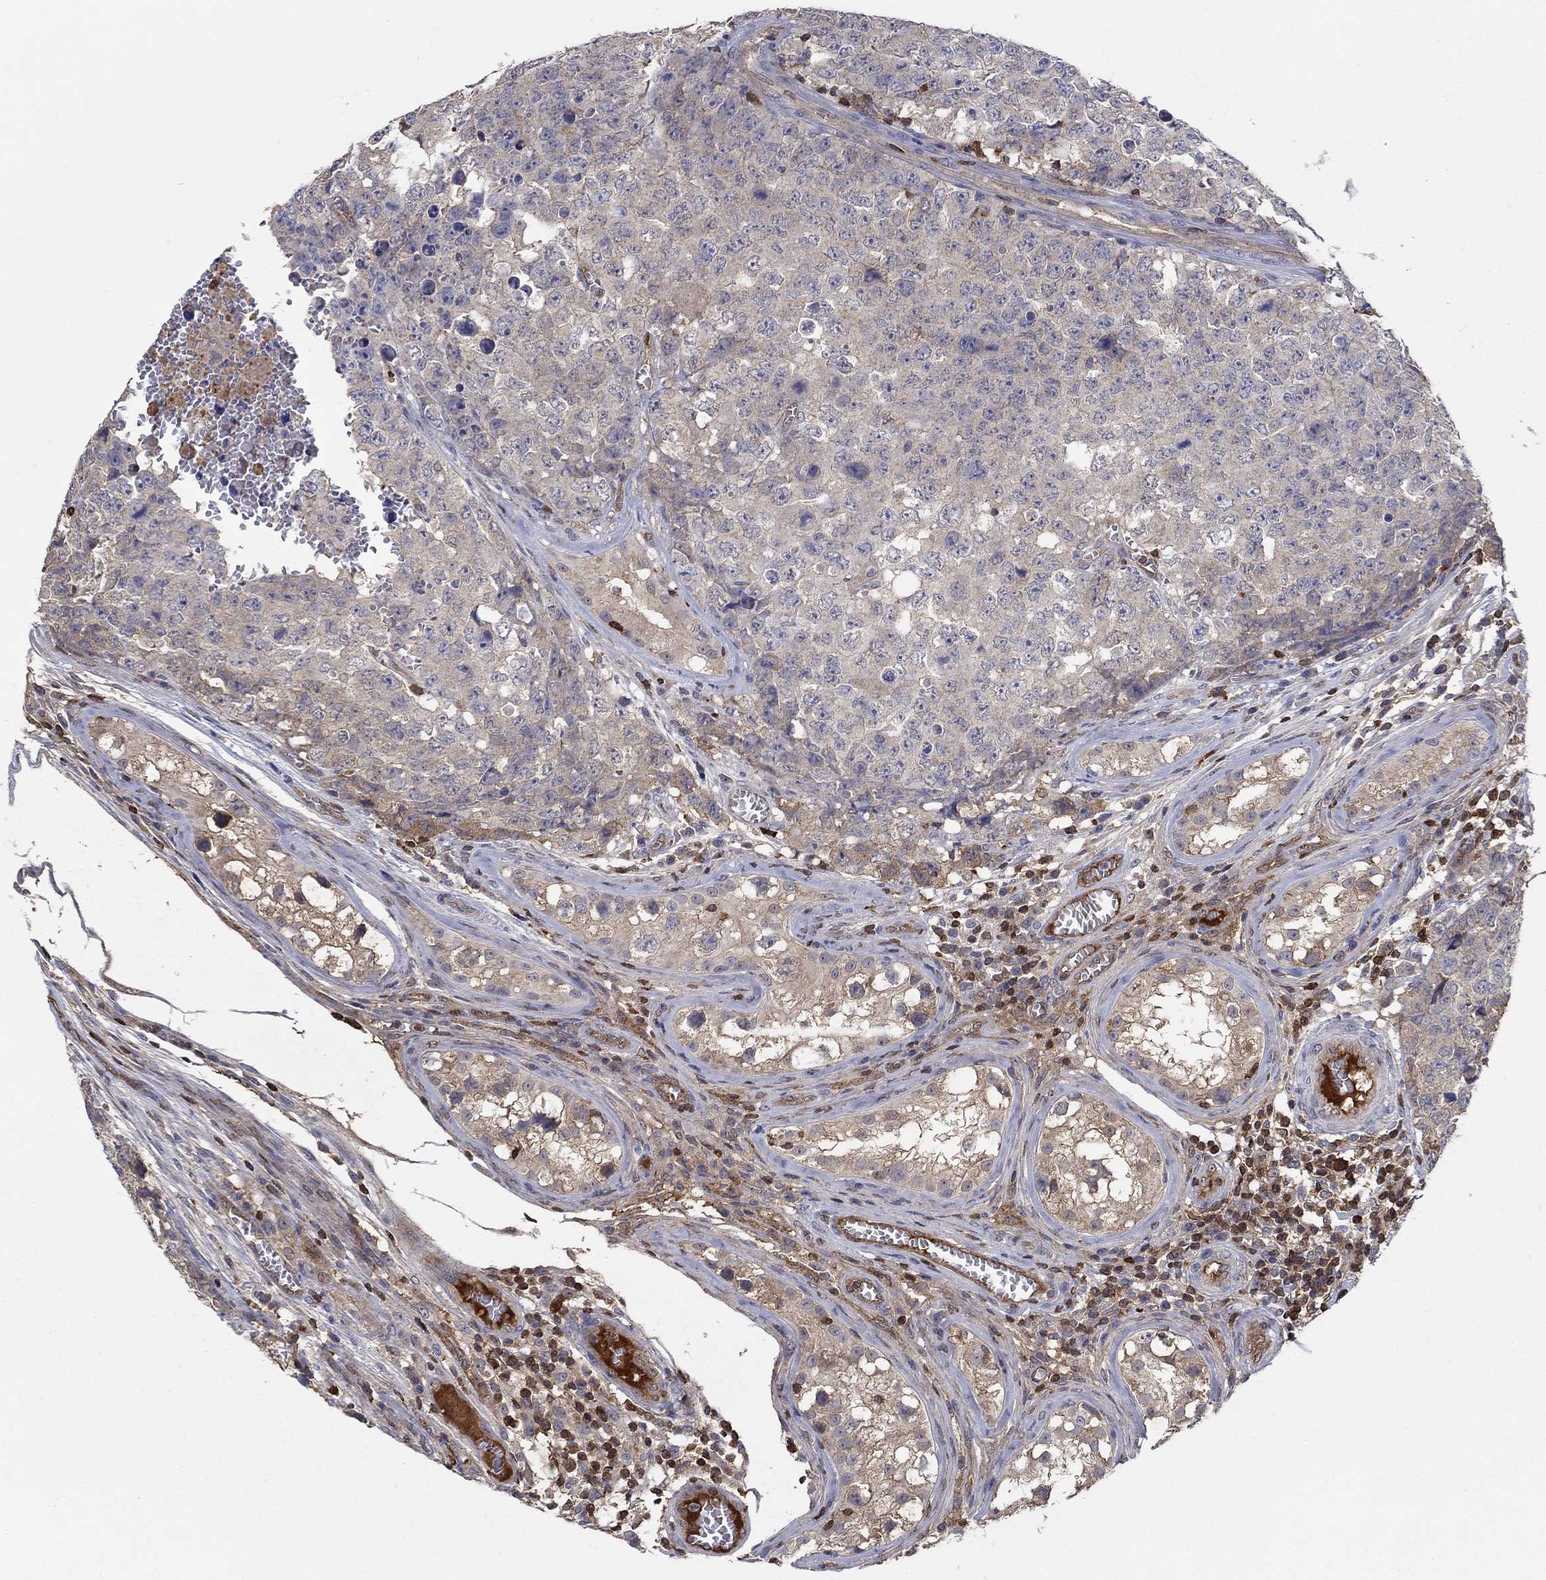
{"staining": {"intensity": "weak", "quantity": "<25%", "location": "cytoplasmic/membranous"}, "tissue": "testis cancer", "cell_type": "Tumor cells", "image_type": "cancer", "snomed": [{"axis": "morphology", "description": "Carcinoma, Embryonal, NOS"}, {"axis": "topography", "description": "Testis"}], "caption": "Micrograph shows no significant protein staining in tumor cells of testis embryonal carcinoma.", "gene": "AGFG2", "patient": {"sex": "male", "age": 23}}